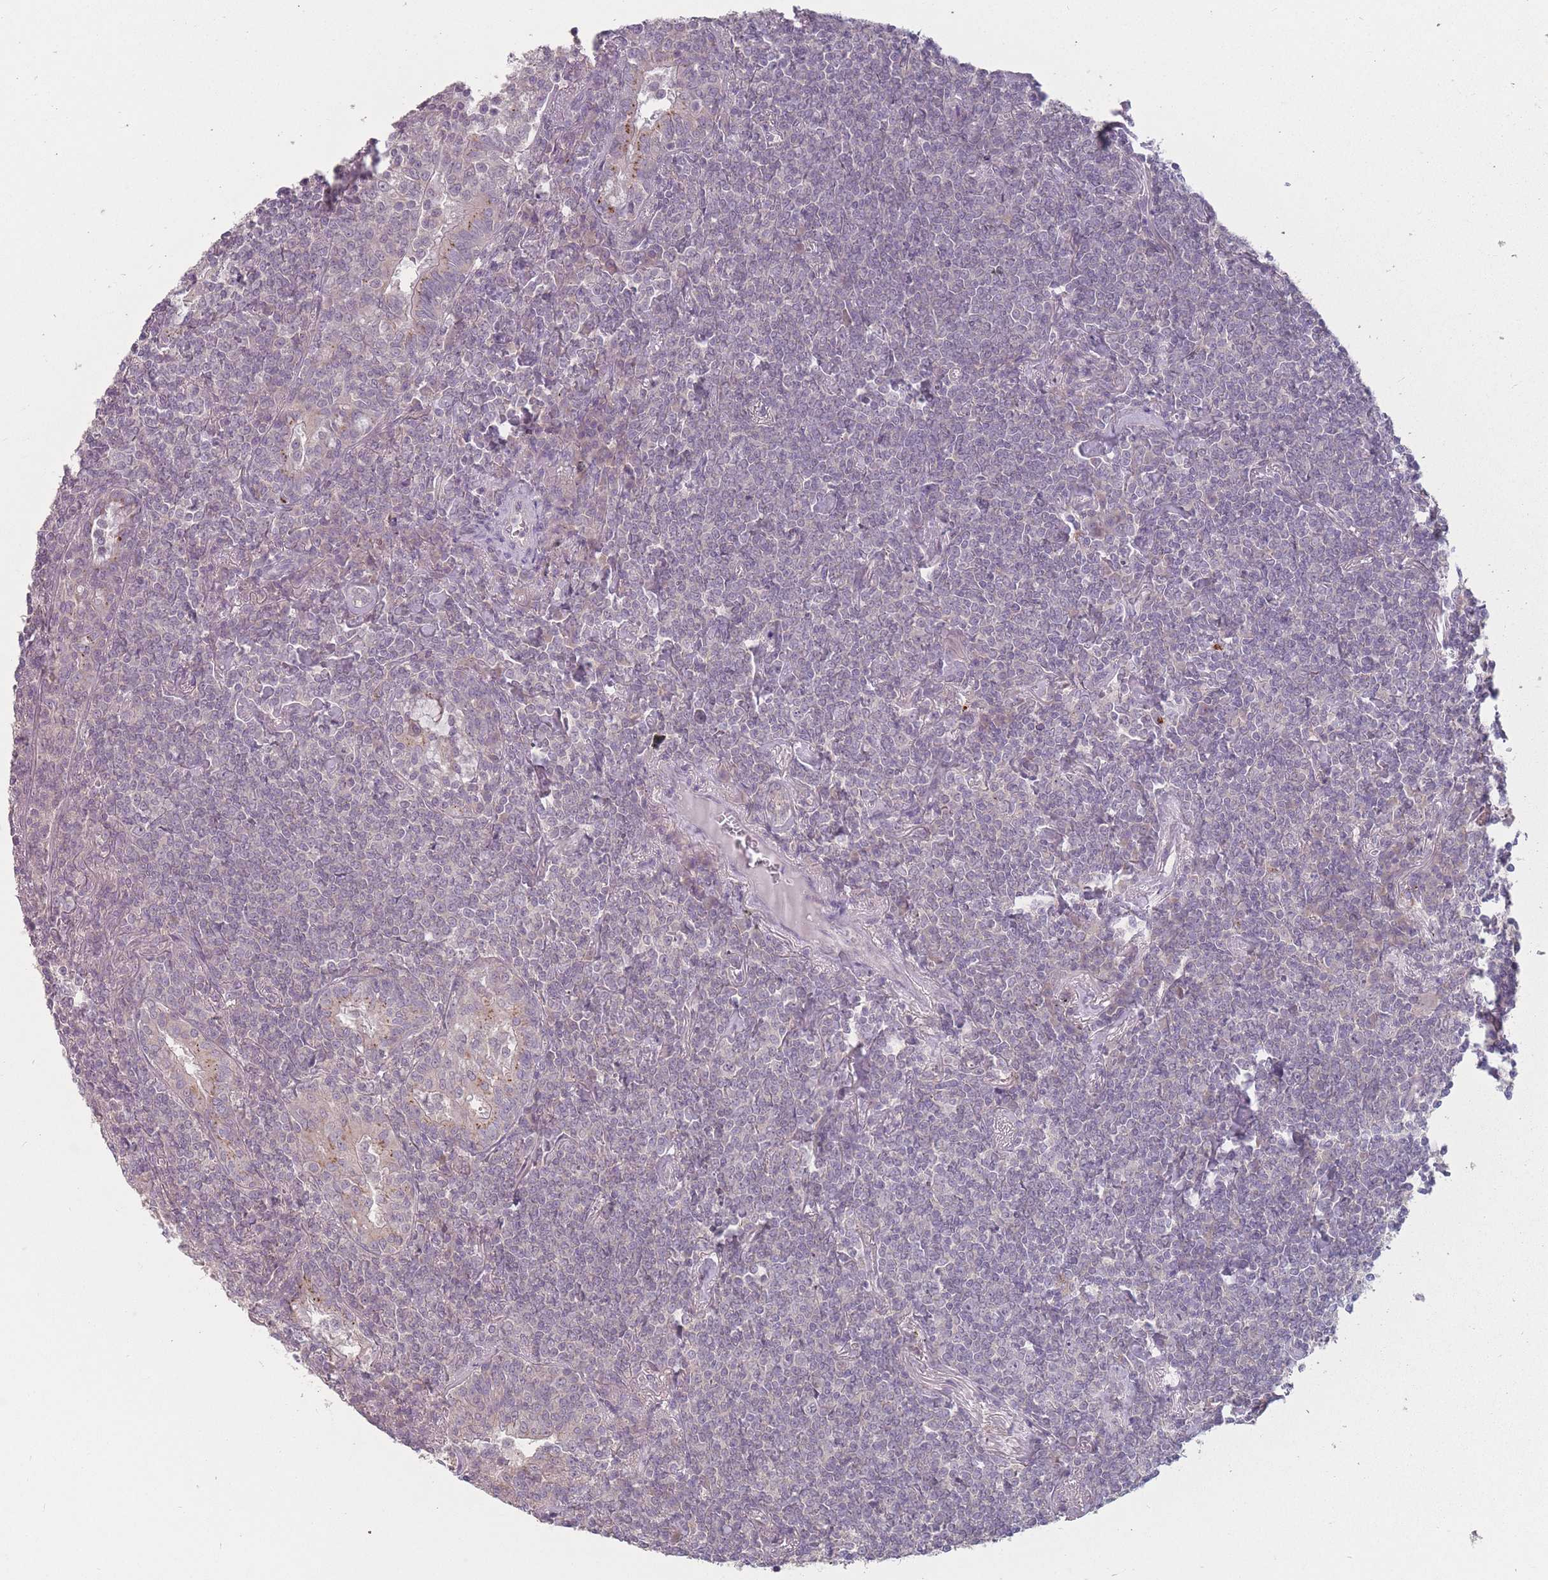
{"staining": {"intensity": "negative", "quantity": "none", "location": "none"}, "tissue": "lymphoma", "cell_type": "Tumor cells", "image_type": "cancer", "snomed": [{"axis": "morphology", "description": "Malignant lymphoma, non-Hodgkin's type, Low grade"}, {"axis": "topography", "description": "Lung"}], "caption": "Image shows no protein positivity in tumor cells of malignant lymphoma, non-Hodgkin's type (low-grade) tissue.", "gene": "AKAIN1", "patient": {"sex": "female", "age": 71}}